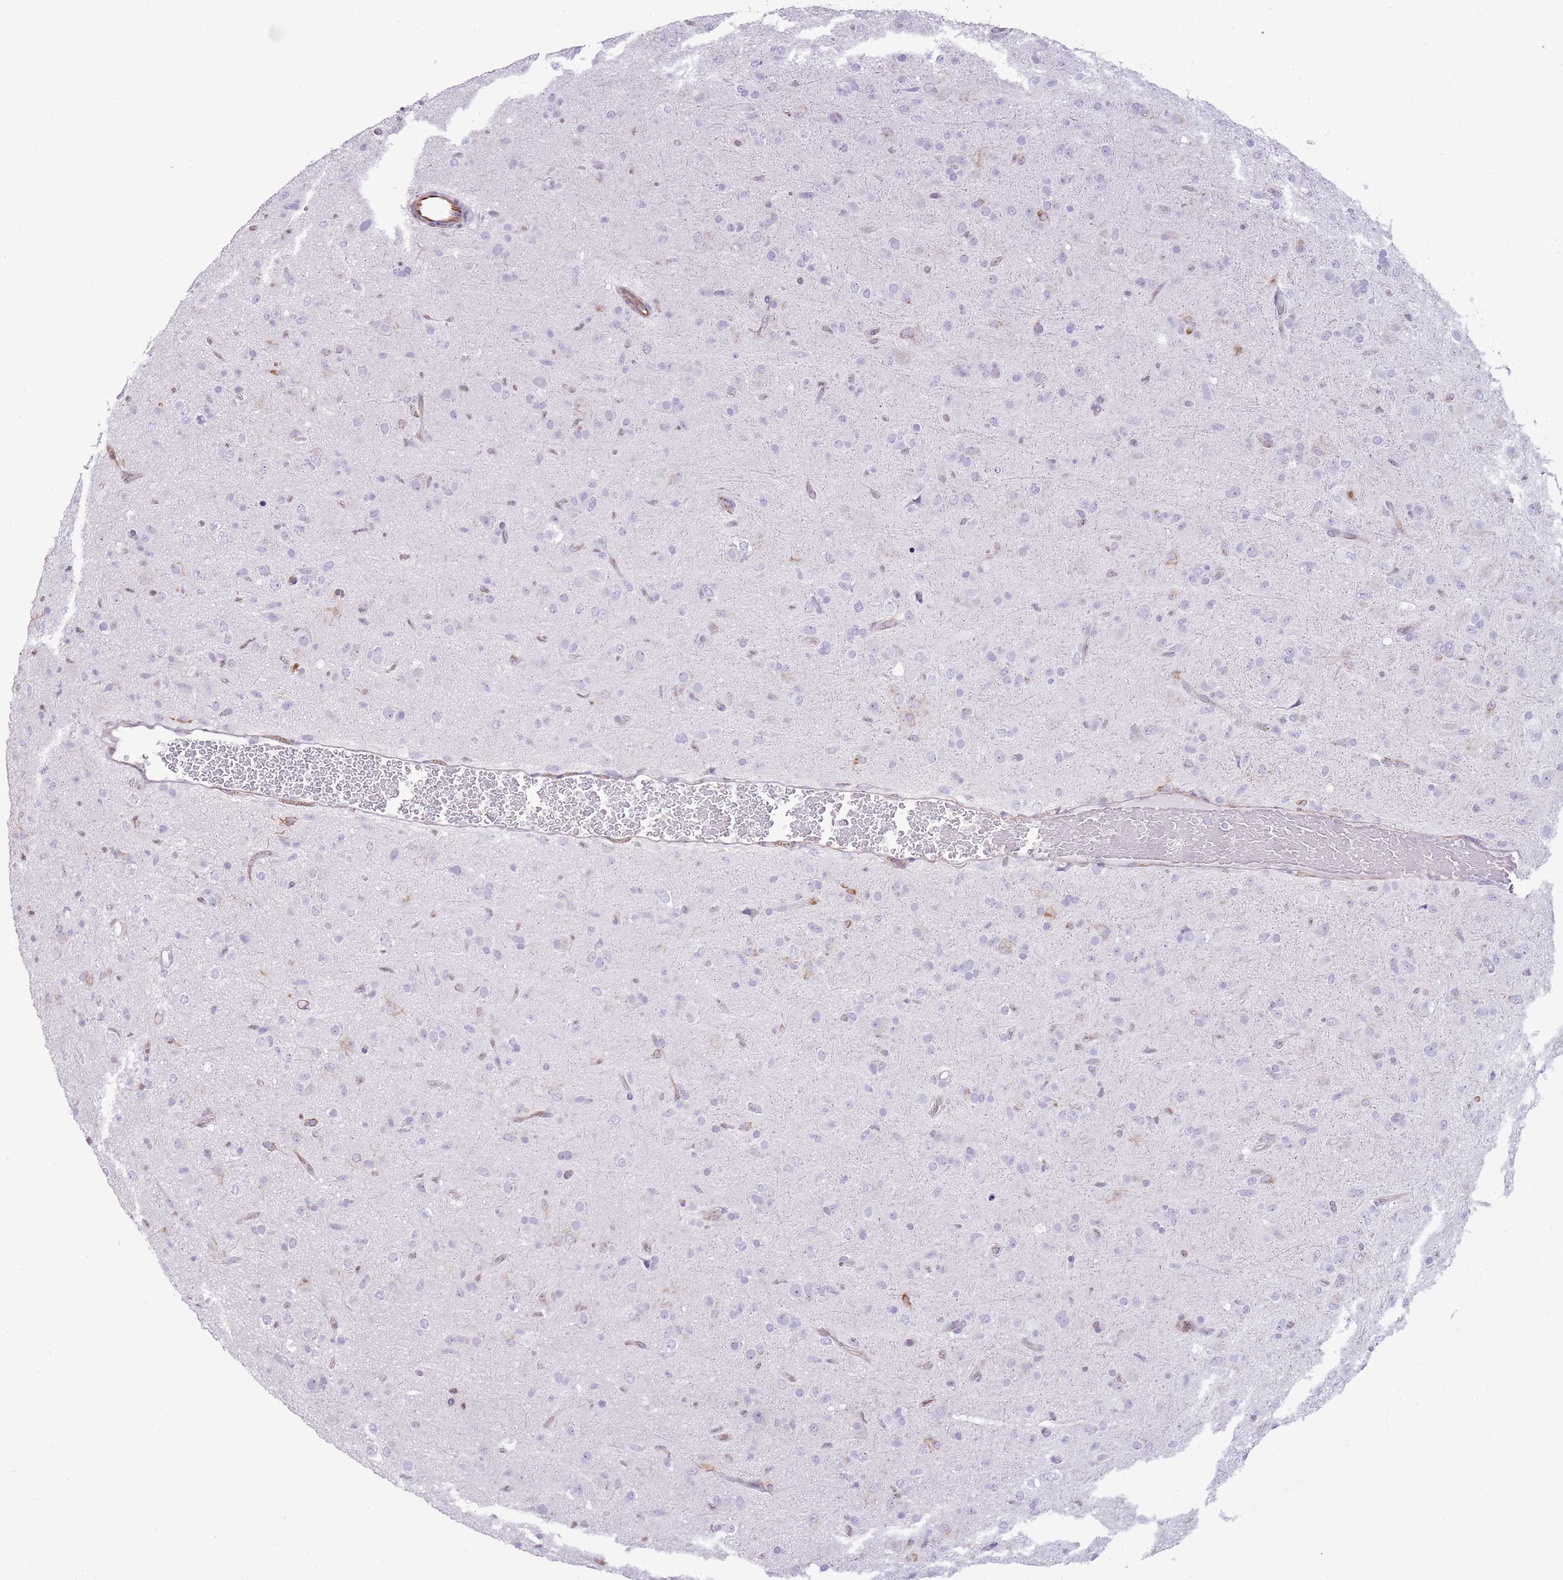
{"staining": {"intensity": "negative", "quantity": "none", "location": "none"}, "tissue": "glioma", "cell_type": "Tumor cells", "image_type": "cancer", "snomed": [{"axis": "morphology", "description": "Glioma, malignant, Low grade"}, {"axis": "topography", "description": "Brain"}], "caption": "Micrograph shows no protein expression in tumor cells of glioma tissue.", "gene": "NBPF3", "patient": {"sex": "male", "age": 65}}